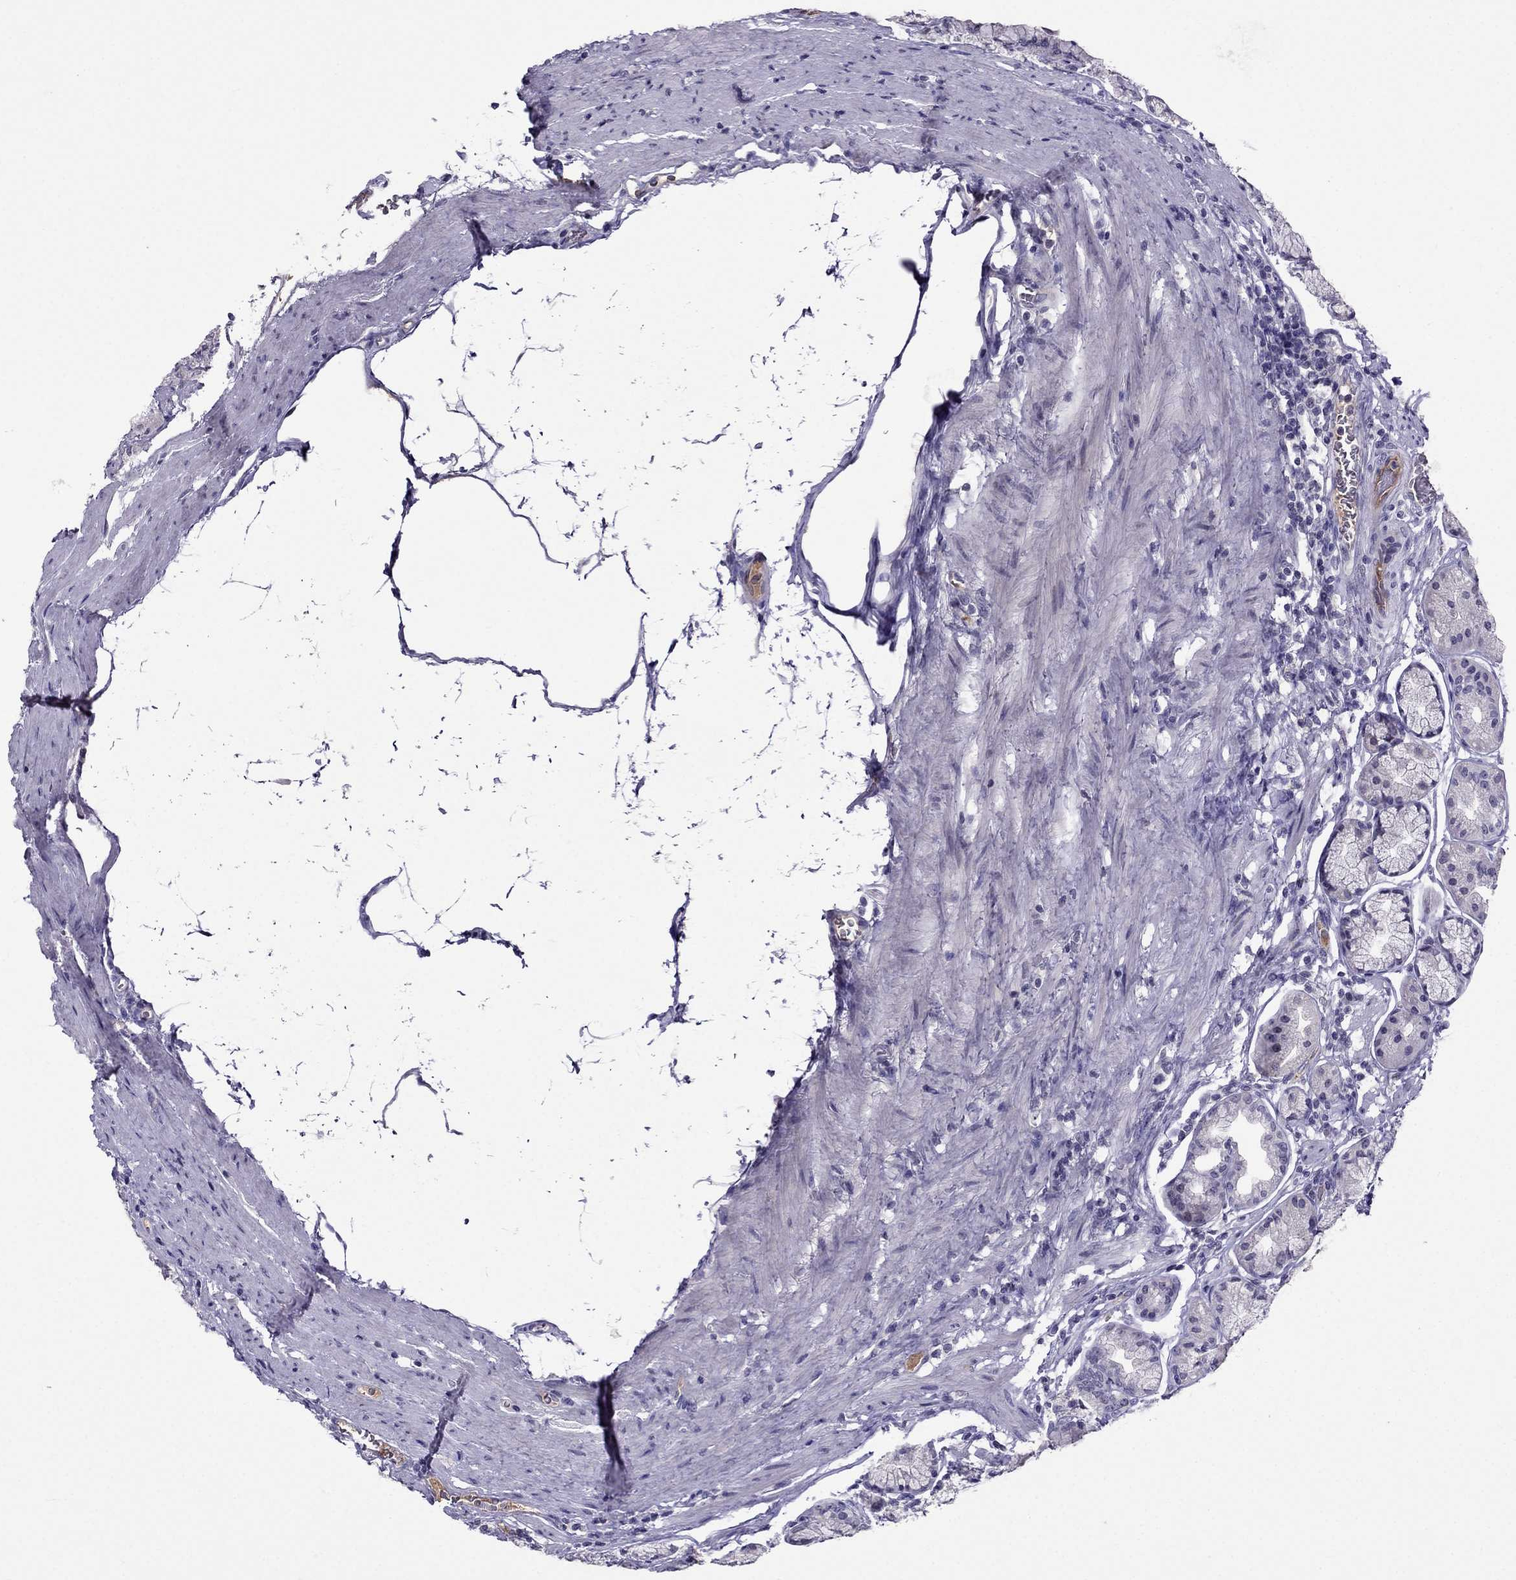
{"staining": {"intensity": "weak", "quantity": "<25%", "location": "cytoplasmic/membranous"}, "tissue": "stomach", "cell_type": "Glandular cells", "image_type": "normal", "snomed": [{"axis": "morphology", "description": "Normal tissue, NOS"}, {"axis": "morphology", "description": "Adenocarcinoma, NOS"}, {"axis": "morphology", "description": "Adenocarcinoma, High grade"}, {"axis": "topography", "description": "Stomach, upper"}, {"axis": "topography", "description": "Stomach"}], "caption": "An immunohistochemistry (IHC) image of normal stomach is shown. There is no staining in glandular cells of stomach.", "gene": "SPTBN4", "patient": {"sex": "female", "age": 65}}